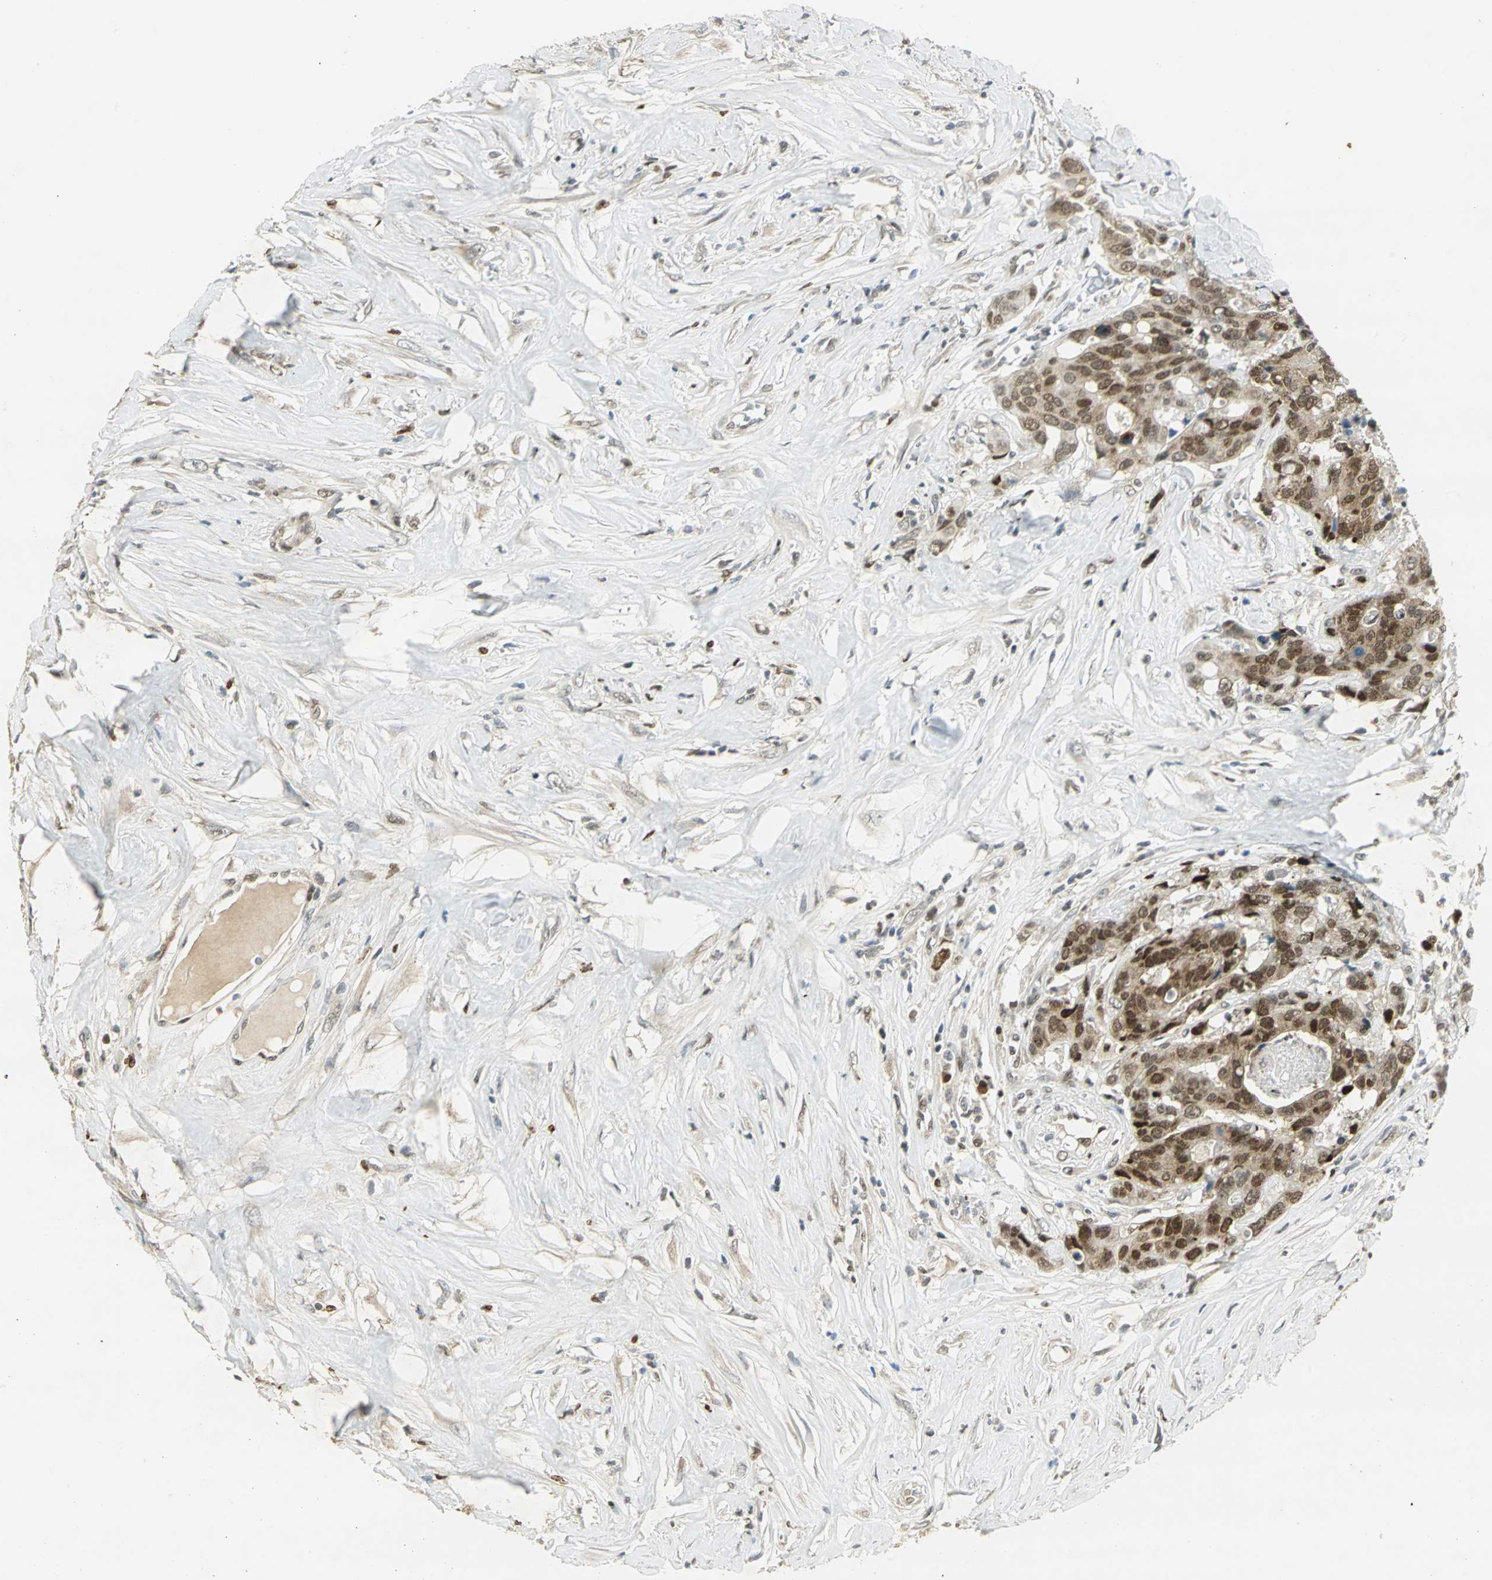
{"staining": {"intensity": "strong", "quantity": ">75%", "location": "nuclear"}, "tissue": "colorectal cancer", "cell_type": "Tumor cells", "image_type": "cancer", "snomed": [{"axis": "morphology", "description": "Adenocarcinoma, NOS"}, {"axis": "topography", "description": "Rectum"}], "caption": "Protein staining of colorectal cancer (adenocarcinoma) tissue shows strong nuclear positivity in about >75% of tumor cells.", "gene": "AK6", "patient": {"sex": "male", "age": 55}}